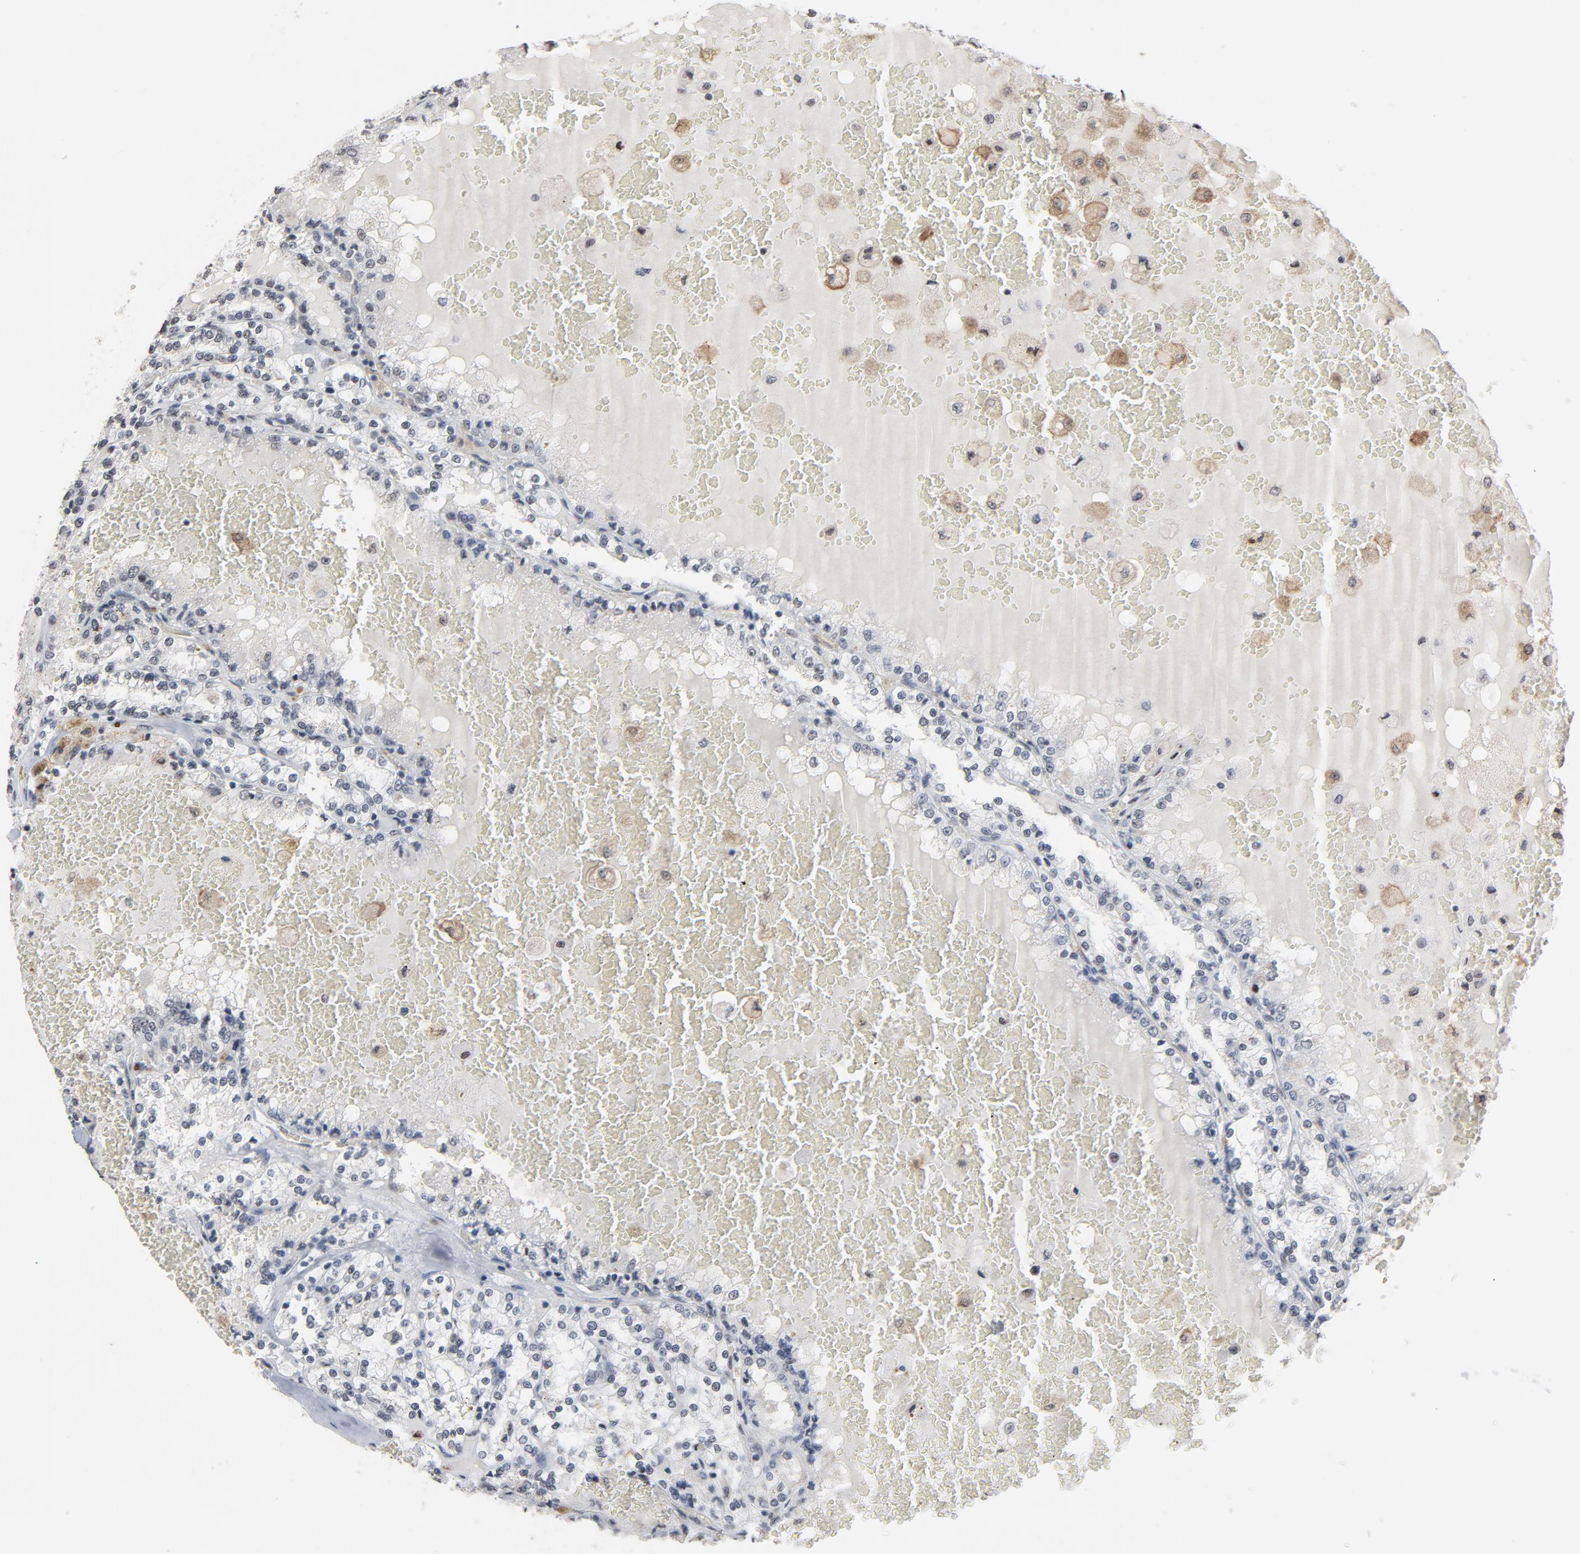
{"staining": {"intensity": "negative", "quantity": "none", "location": "none"}, "tissue": "renal cancer", "cell_type": "Tumor cells", "image_type": "cancer", "snomed": [{"axis": "morphology", "description": "Adenocarcinoma, NOS"}, {"axis": "topography", "description": "Kidney"}], "caption": "IHC of human adenocarcinoma (renal) displays no expression in tumor cells.", "gene": "MRE11", "patient": {"sex": "female", "age": 56}}